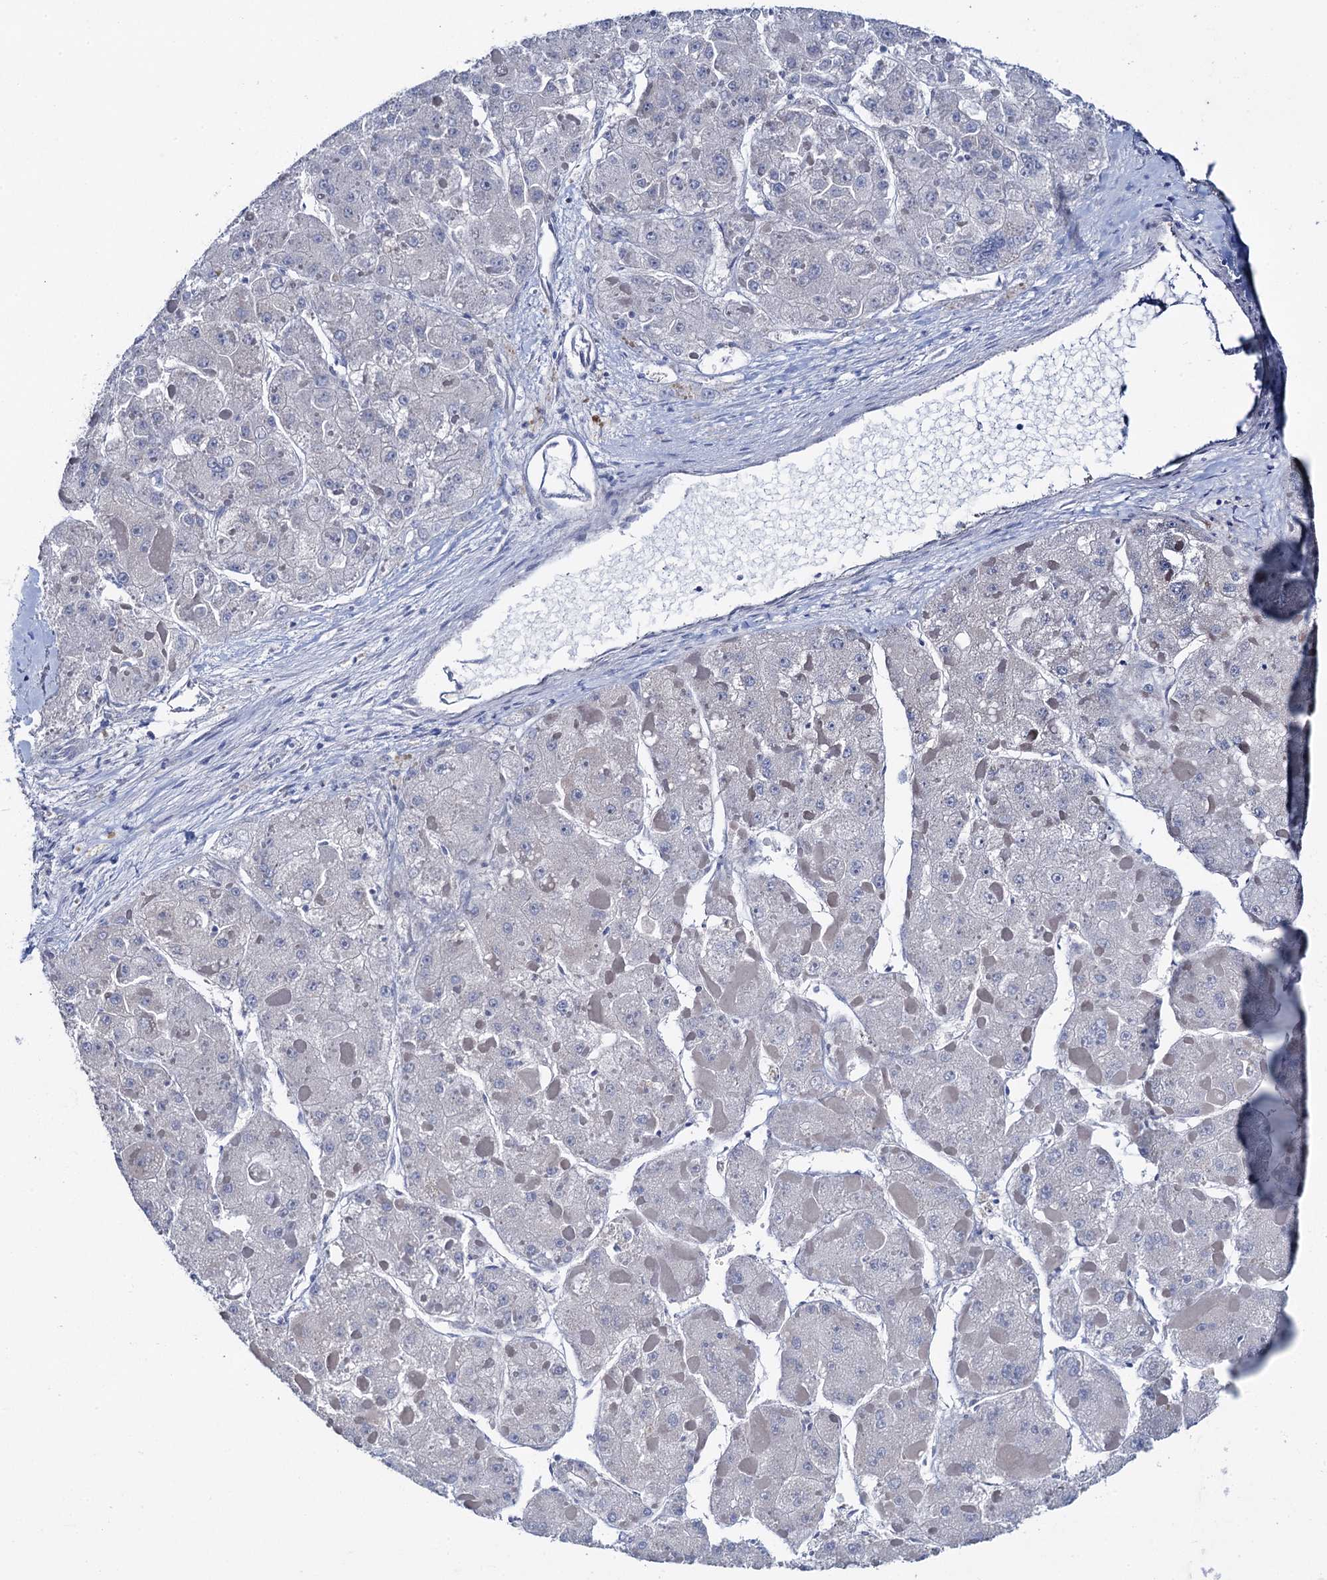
{"staining": {"intensity": "negative", "quantity": "none", "location": "none"}, "tissue": "liver cancer", "cell_type": "Tumor cells", "image_type": "cancer", "snomed": [{"axis": "morphology", "description": "Carcinoma, Hepatocellular, NOS"}, {"axis": "topography", "description": "Liver"}], "caption": "This is a micrograph of IHC staining of hepatocellular carcinoma (liver), which shows no positivity in tumor cells. (Brightfield microscopy of DAB (3,3'-diaminobenzidine) immunohistochemistry (IHC) at high magnification).", "gene": "PLLP", "patient": {"sex": "female", "age": 73}}